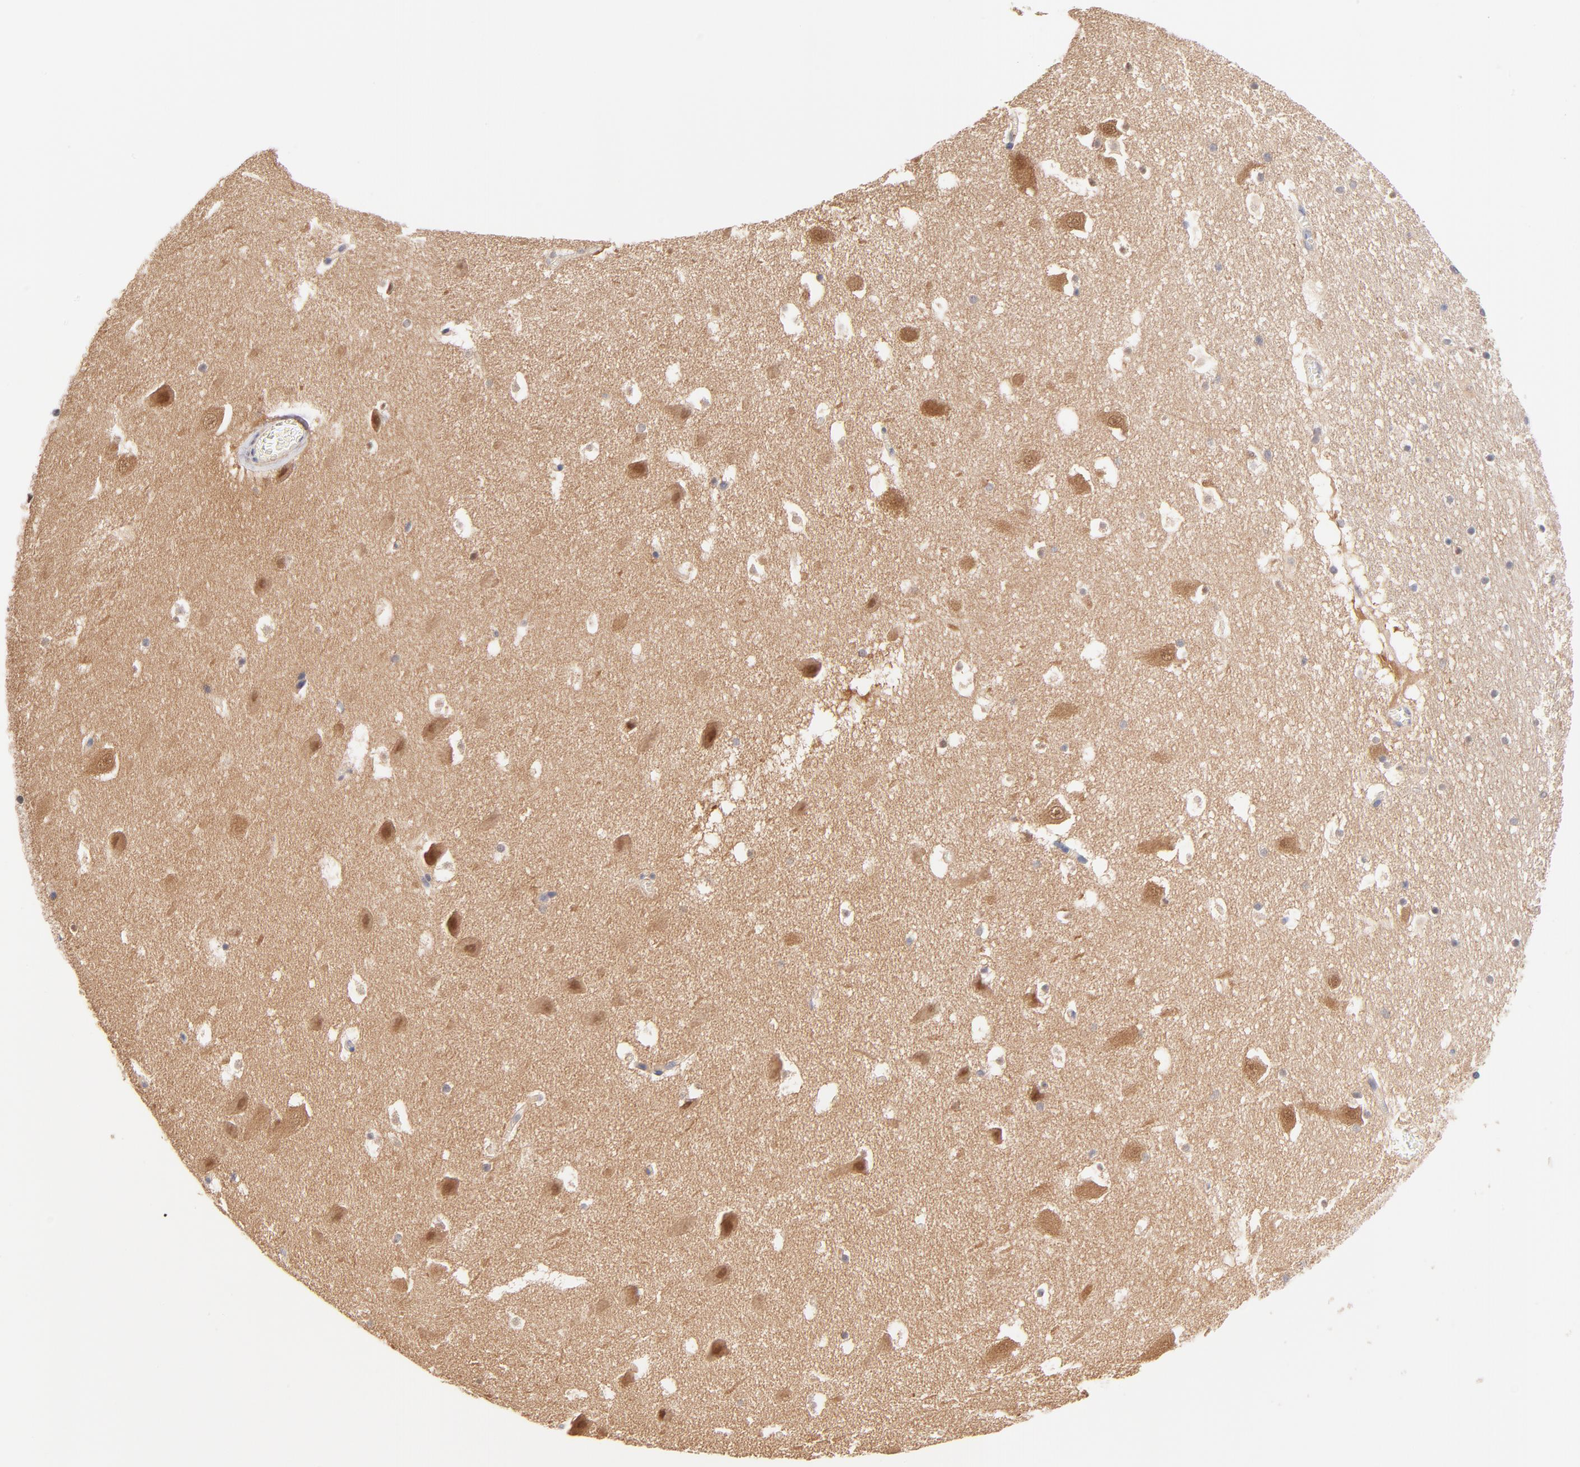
{"staining": {"intensity": "moderate", "quantity": "25%-75%", "location": "cytoplasmic/membranous,nuclear"}, "tissue": "hippocampus", "cell_type": "Glial cells", "image_type": "normal", "snomed": [{"axis": "morphology", "description": "Normal tissue, NOS"}, {"axis": "topography", "description": "Hippocampus"}], "caption": "Brown immunohistochemical staining in normal hippocampus reveals moderate cytoplasmic/membranous,nuclear positivity in approximately 25%-75% of glial cells.", "gene": "TXNL1", "patient": {"sex": "male", "age": 45}}